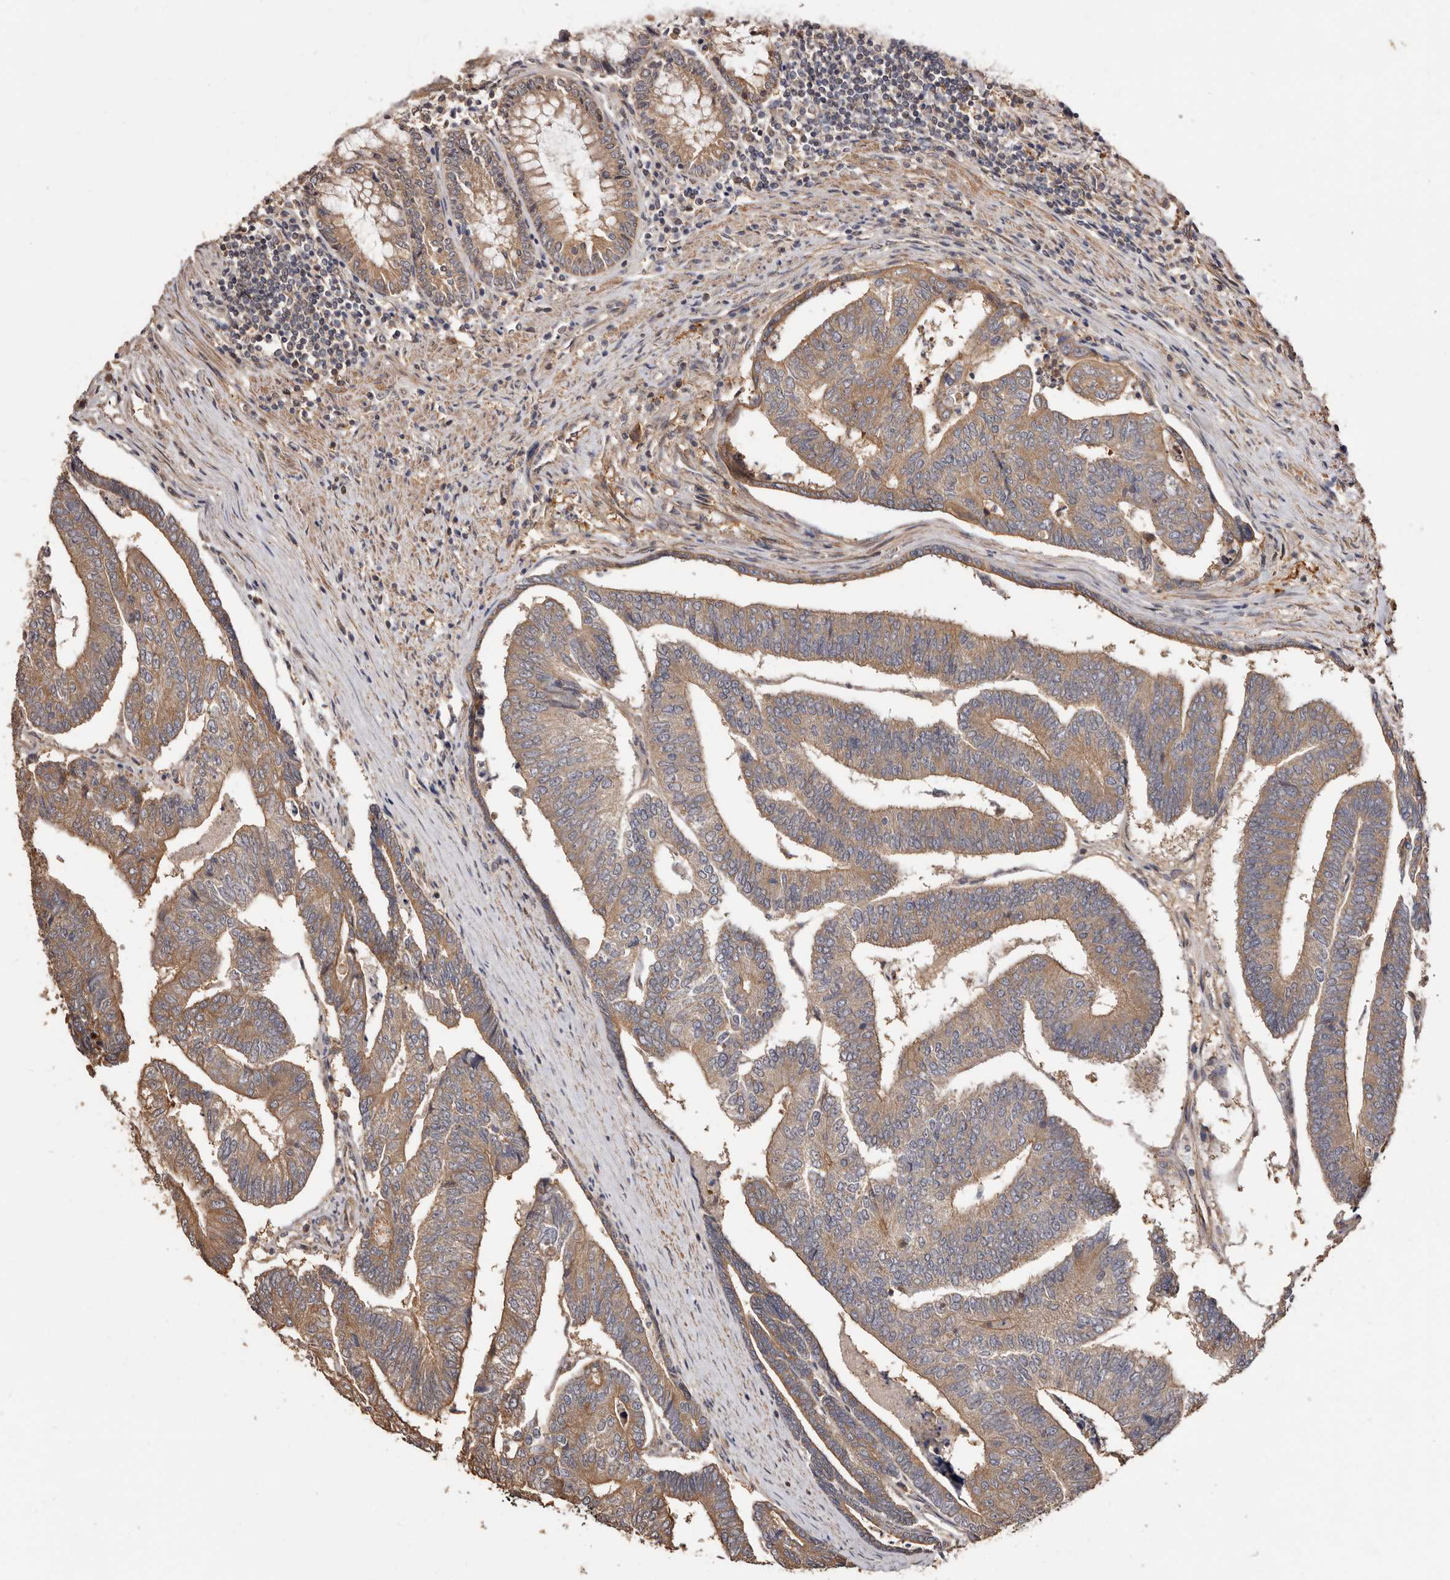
{"staining": {"intensity": "moderate", "quantity": ">75%", "location": "cytoplasmic/membranous"}, "tissue": "colorectal cancer", "cell_type": "Tumor cells", "image_type": "cancer", "snomed": [{"axis": "morphology", "description": "Adenocarcinoma, NOS"}, {"axis": "topography", "description": "Colon"}], "caption": "IHC micrograph of colorectal cancer (adenocarcinoma) stained for a protein (brown), which demonstrates medium levels of moderate cytoplasmic/membranous positivity in approximately >75% of tumor cells.", "gene": "COQ8B", "patient": {"sex": "female", "age": 67}}